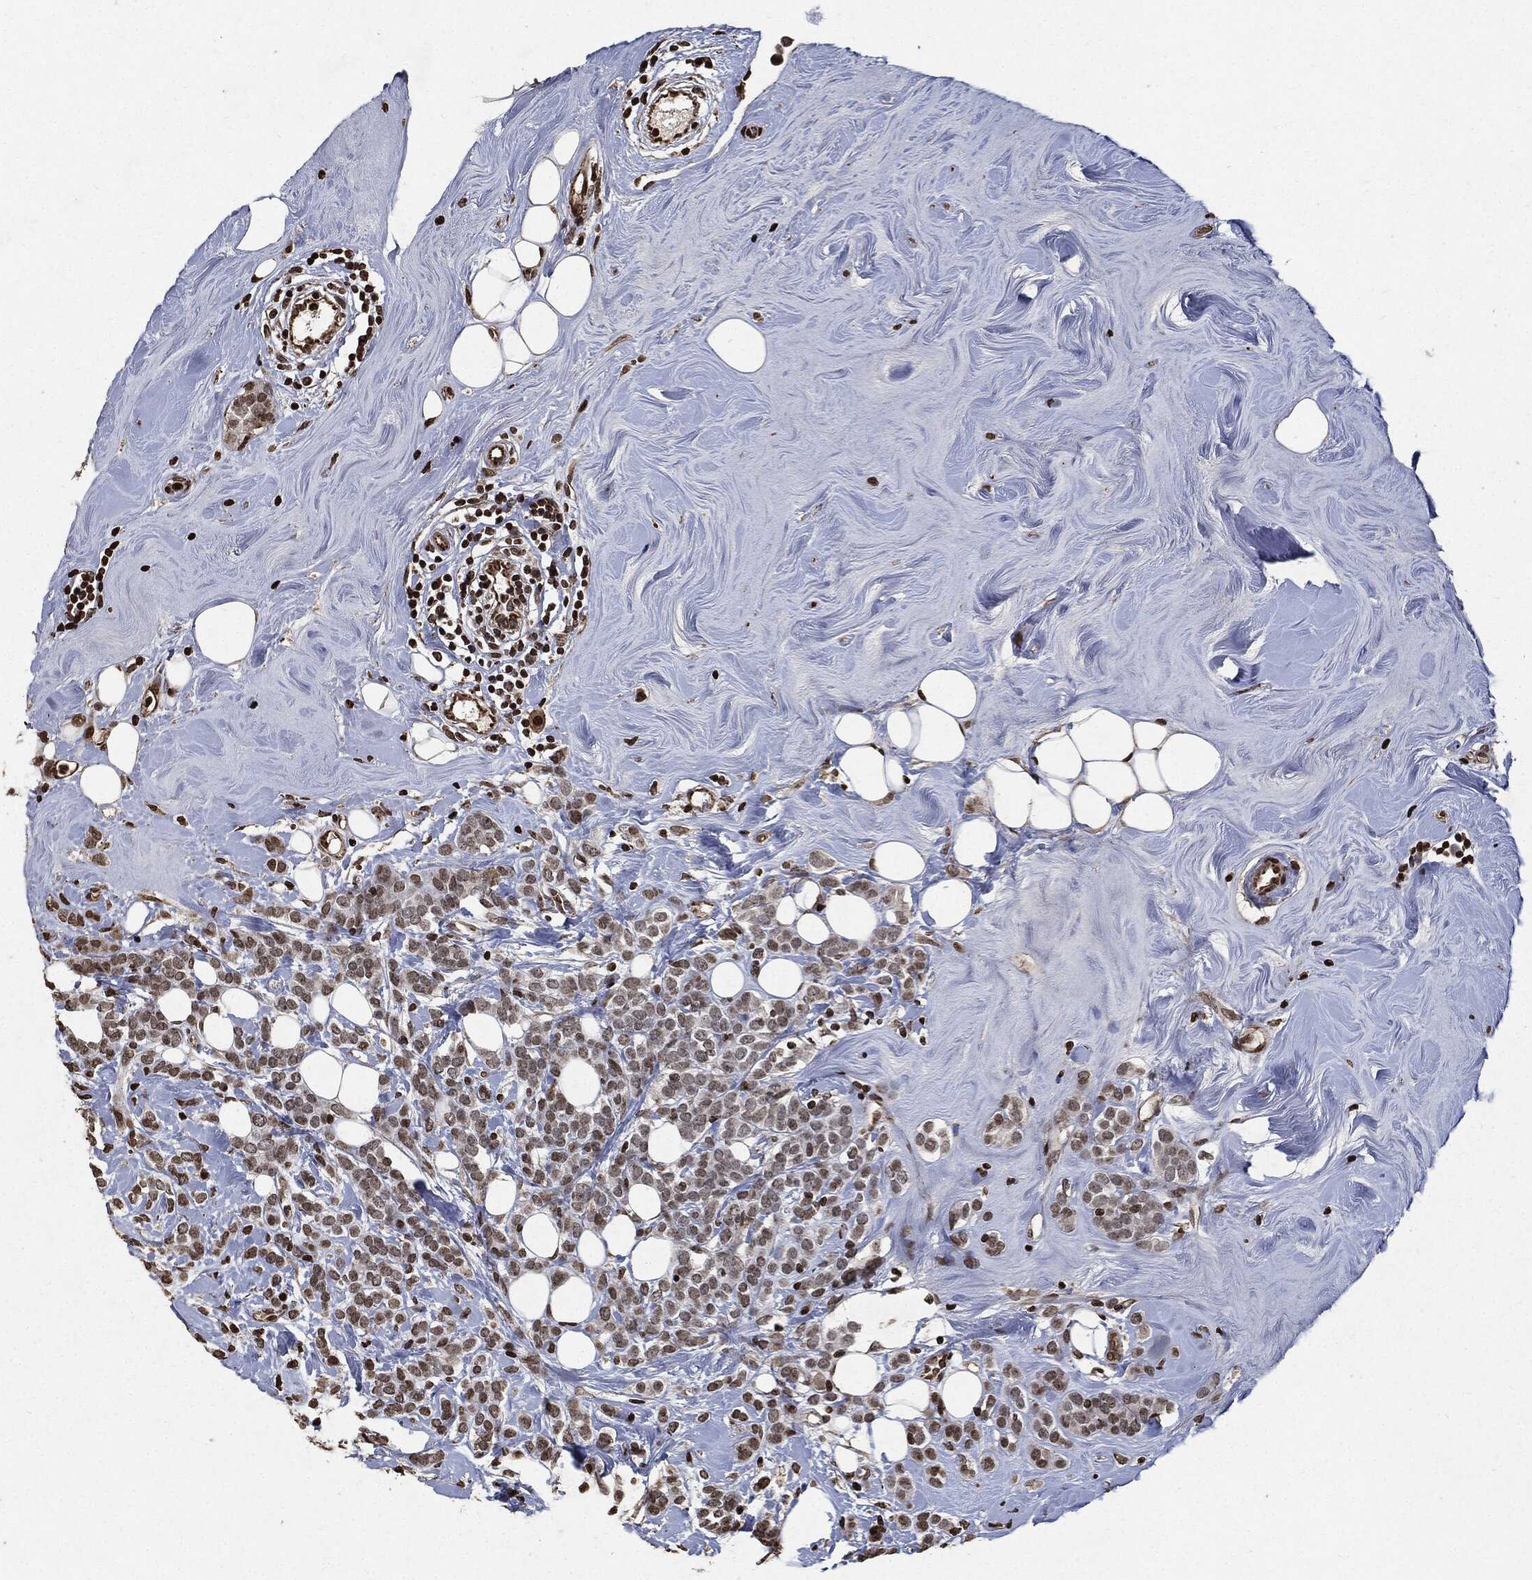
{"staining": {"intensity": "weak", "quantity": "25%-75%", "location": "nuclear"}, "tissue": "breast cancer", "cell_type": "Tumor cells", "image_type": "cancer", "snomed": [{"axis": "morphology", "description": "Lobular carcinoma"}, {"axis": "topography", "description": "Breast"}], "caption": "Weak nuclear positivity is appreciated in about 25%-75% of tumor cells in lobular carcinoma (breast).", "gene": "JUN", "patient": {"sex": "female", "age": 49}}